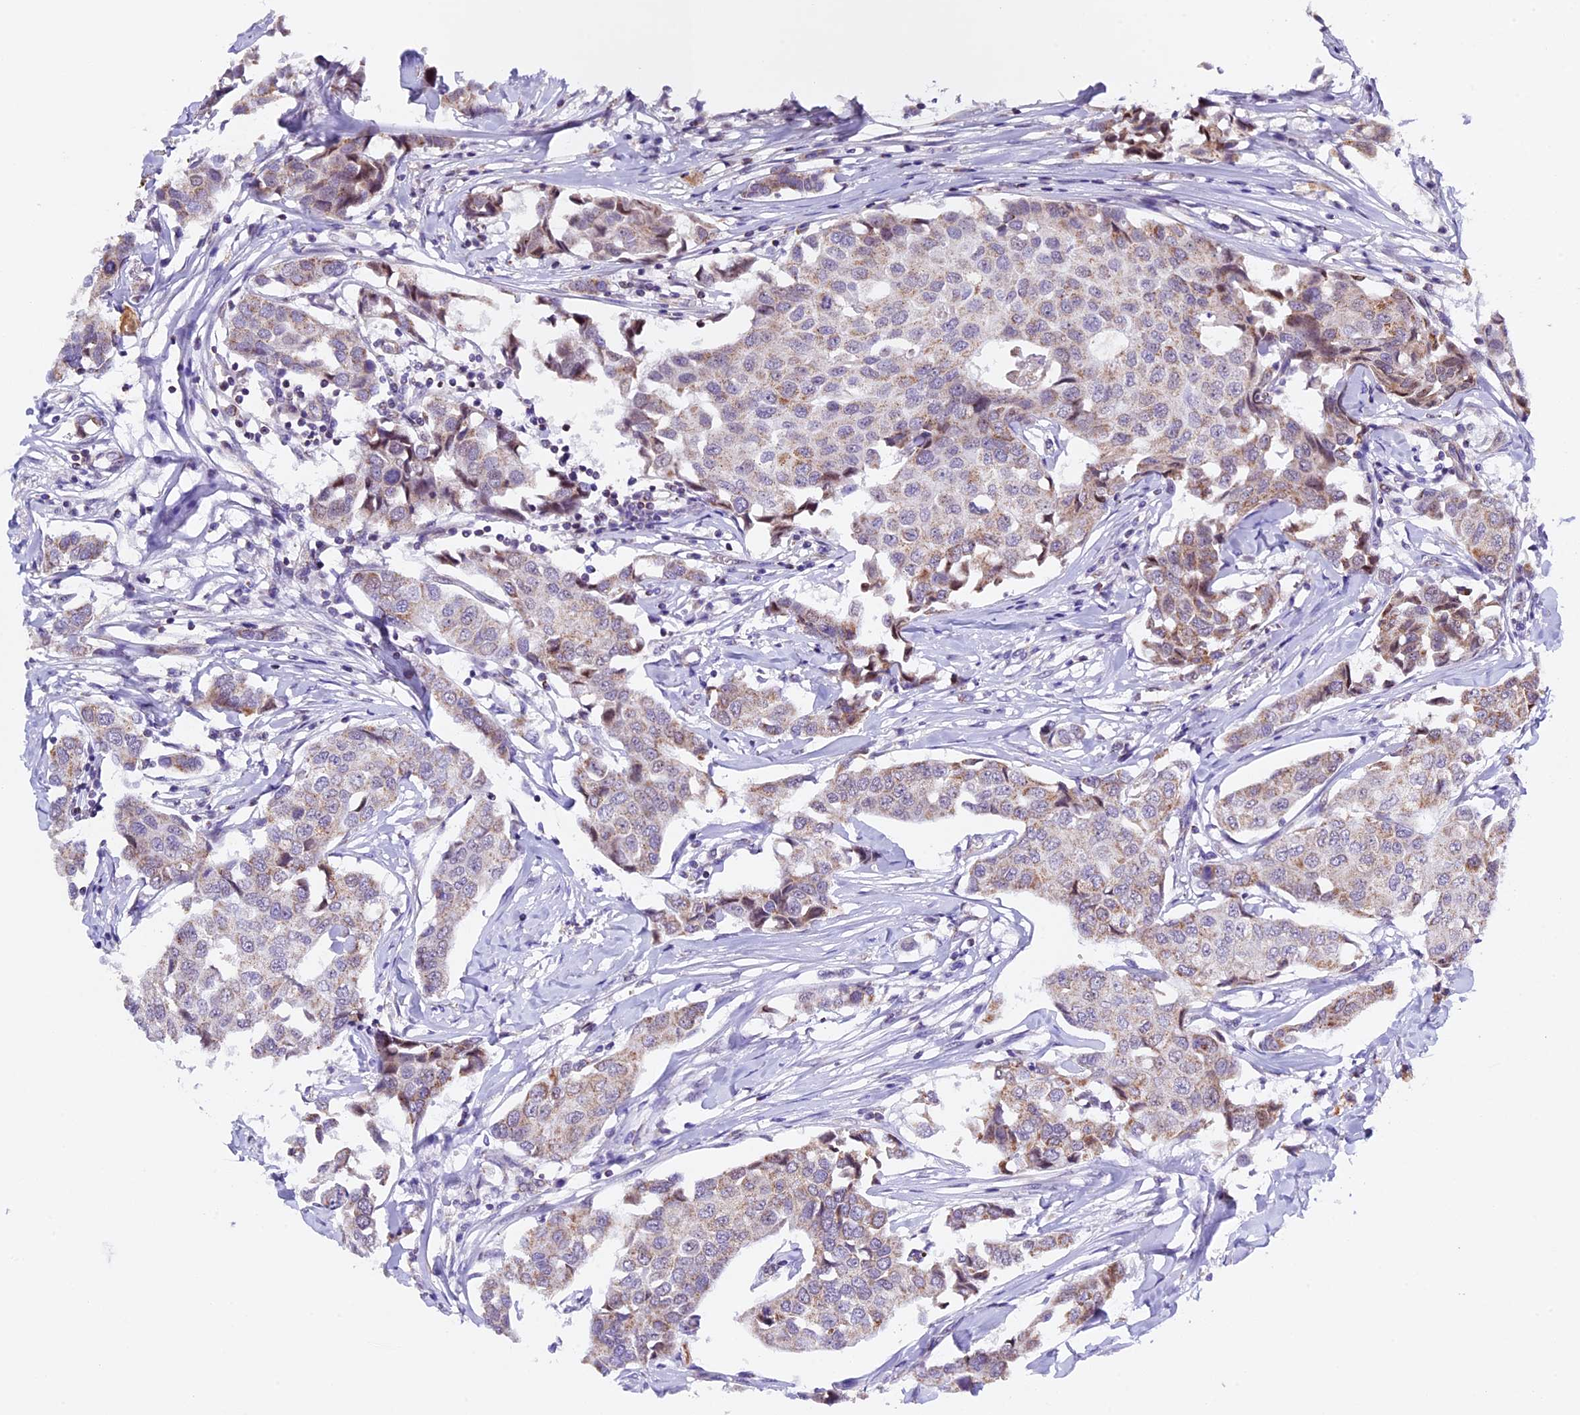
{"staining": {"intensity": "weak", "quantity": ">75%", "location": "cytoplasmic/membranous"}, "tissue": "breast cancer", "cell_type": "Tumor cells", "image_type": "cancer", "snomed": [{"axis": "morphology", "description": "Duct carcinoma"}, {"axis": "topography", "description": "Breast"}], "caption": "This is an image of immunohistochemistry (IHC) staining of infiltrating ductal carcinoma (breast), which shows weak staining in the cytoplasmic/membranous of tumor cells.", "gene": "TFAM", "patient": {"sex": "female", "age": 80}}